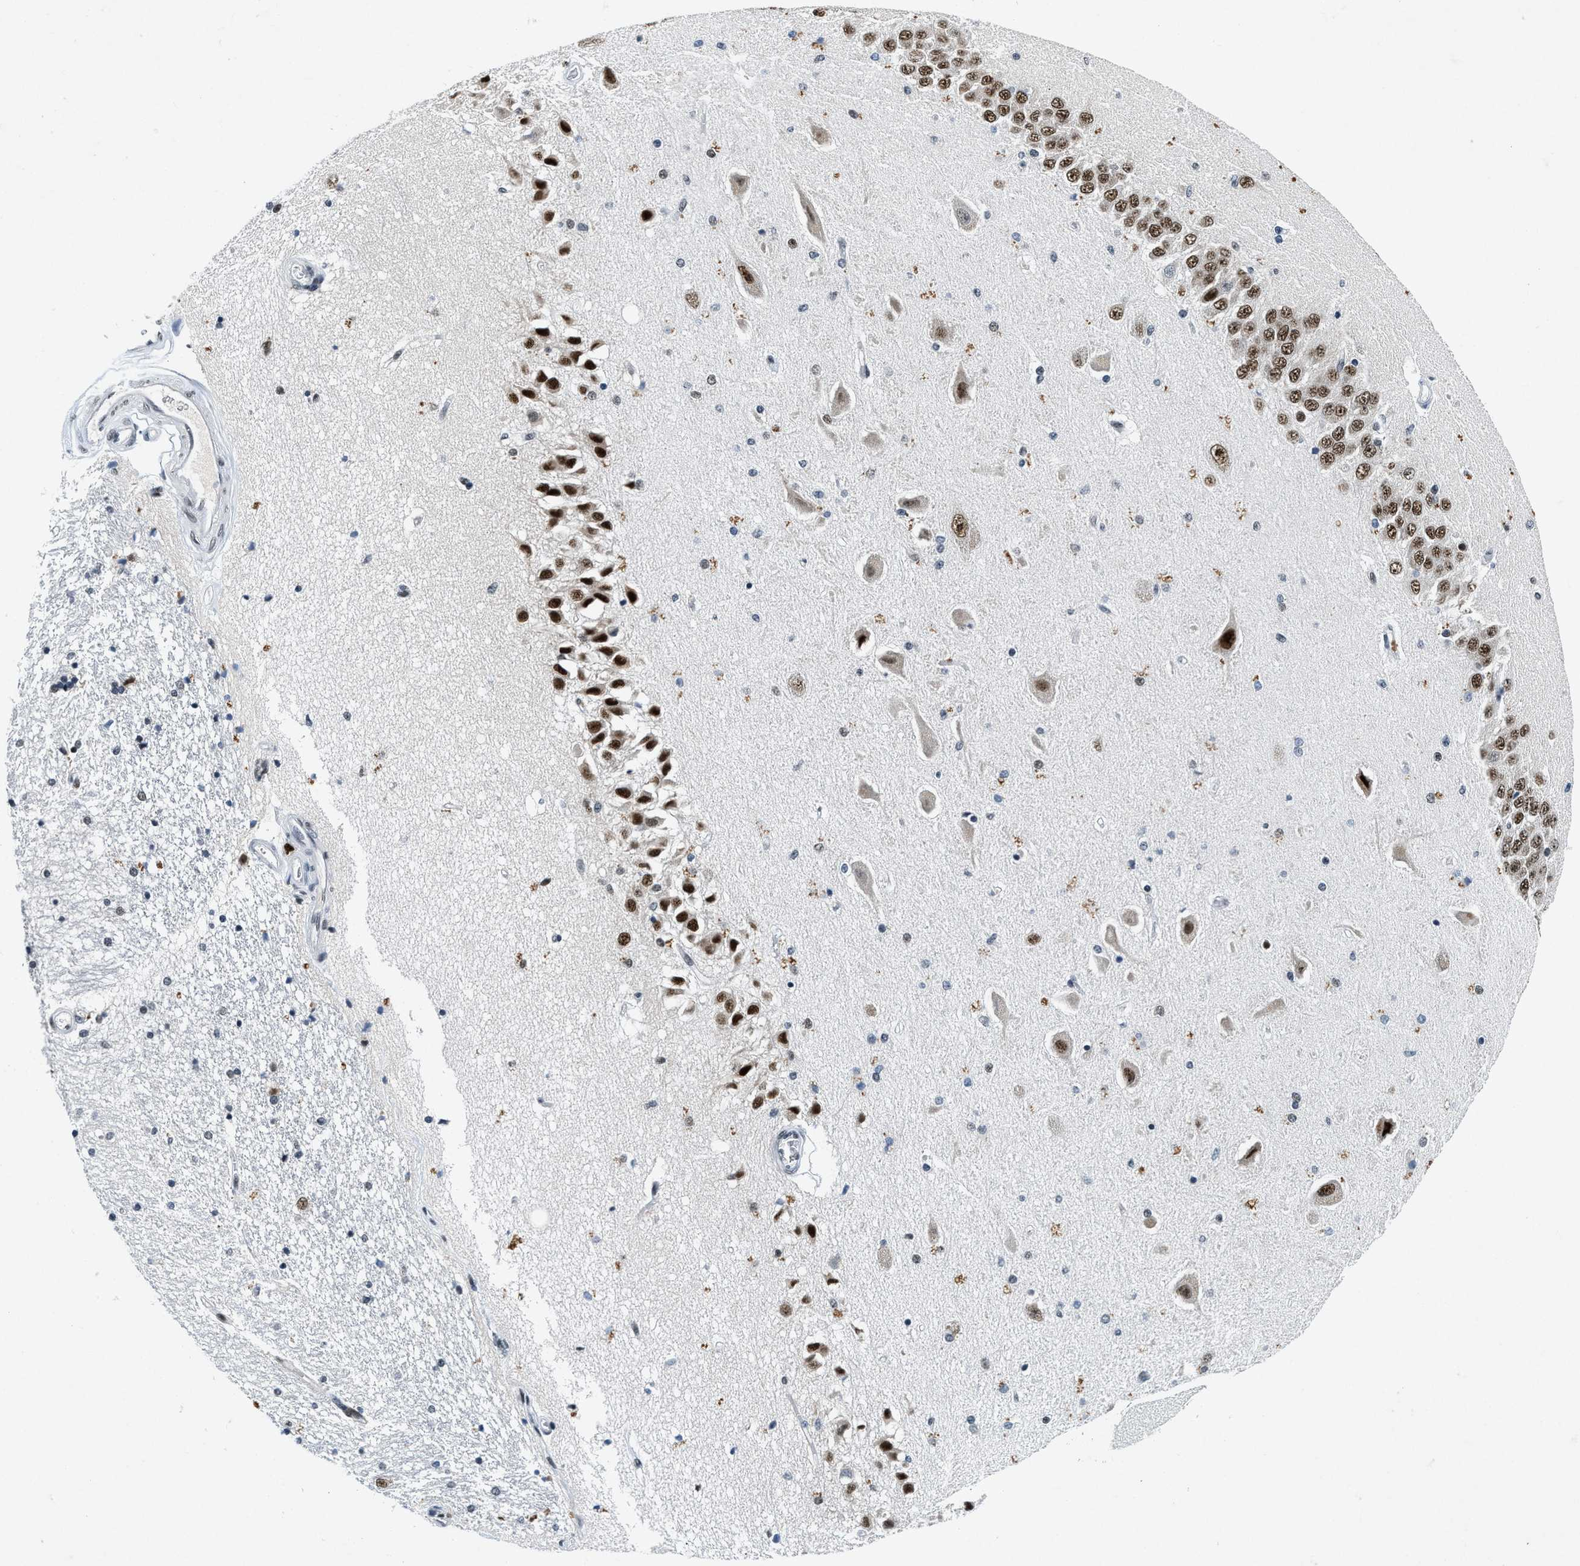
{"staining": {"intensity": "moderate", "quantity": "25%-75%", "location": "nuclear"}, "tissue": "hippocampus", "cell_type": "Glial cells", "image_type": "normal", "snomed": [{"axis": "morphology", "description": "Normal tissue, NOS"}, {"axis": "topography", "description": "Hippocampus"}], "caption": "The immunohistochemical stain labels moderate nuclear staining in glial cells of unremarkable hippocampus.", "gene": "NCOA1", "patient": {"sex": "female", "age": 54}}